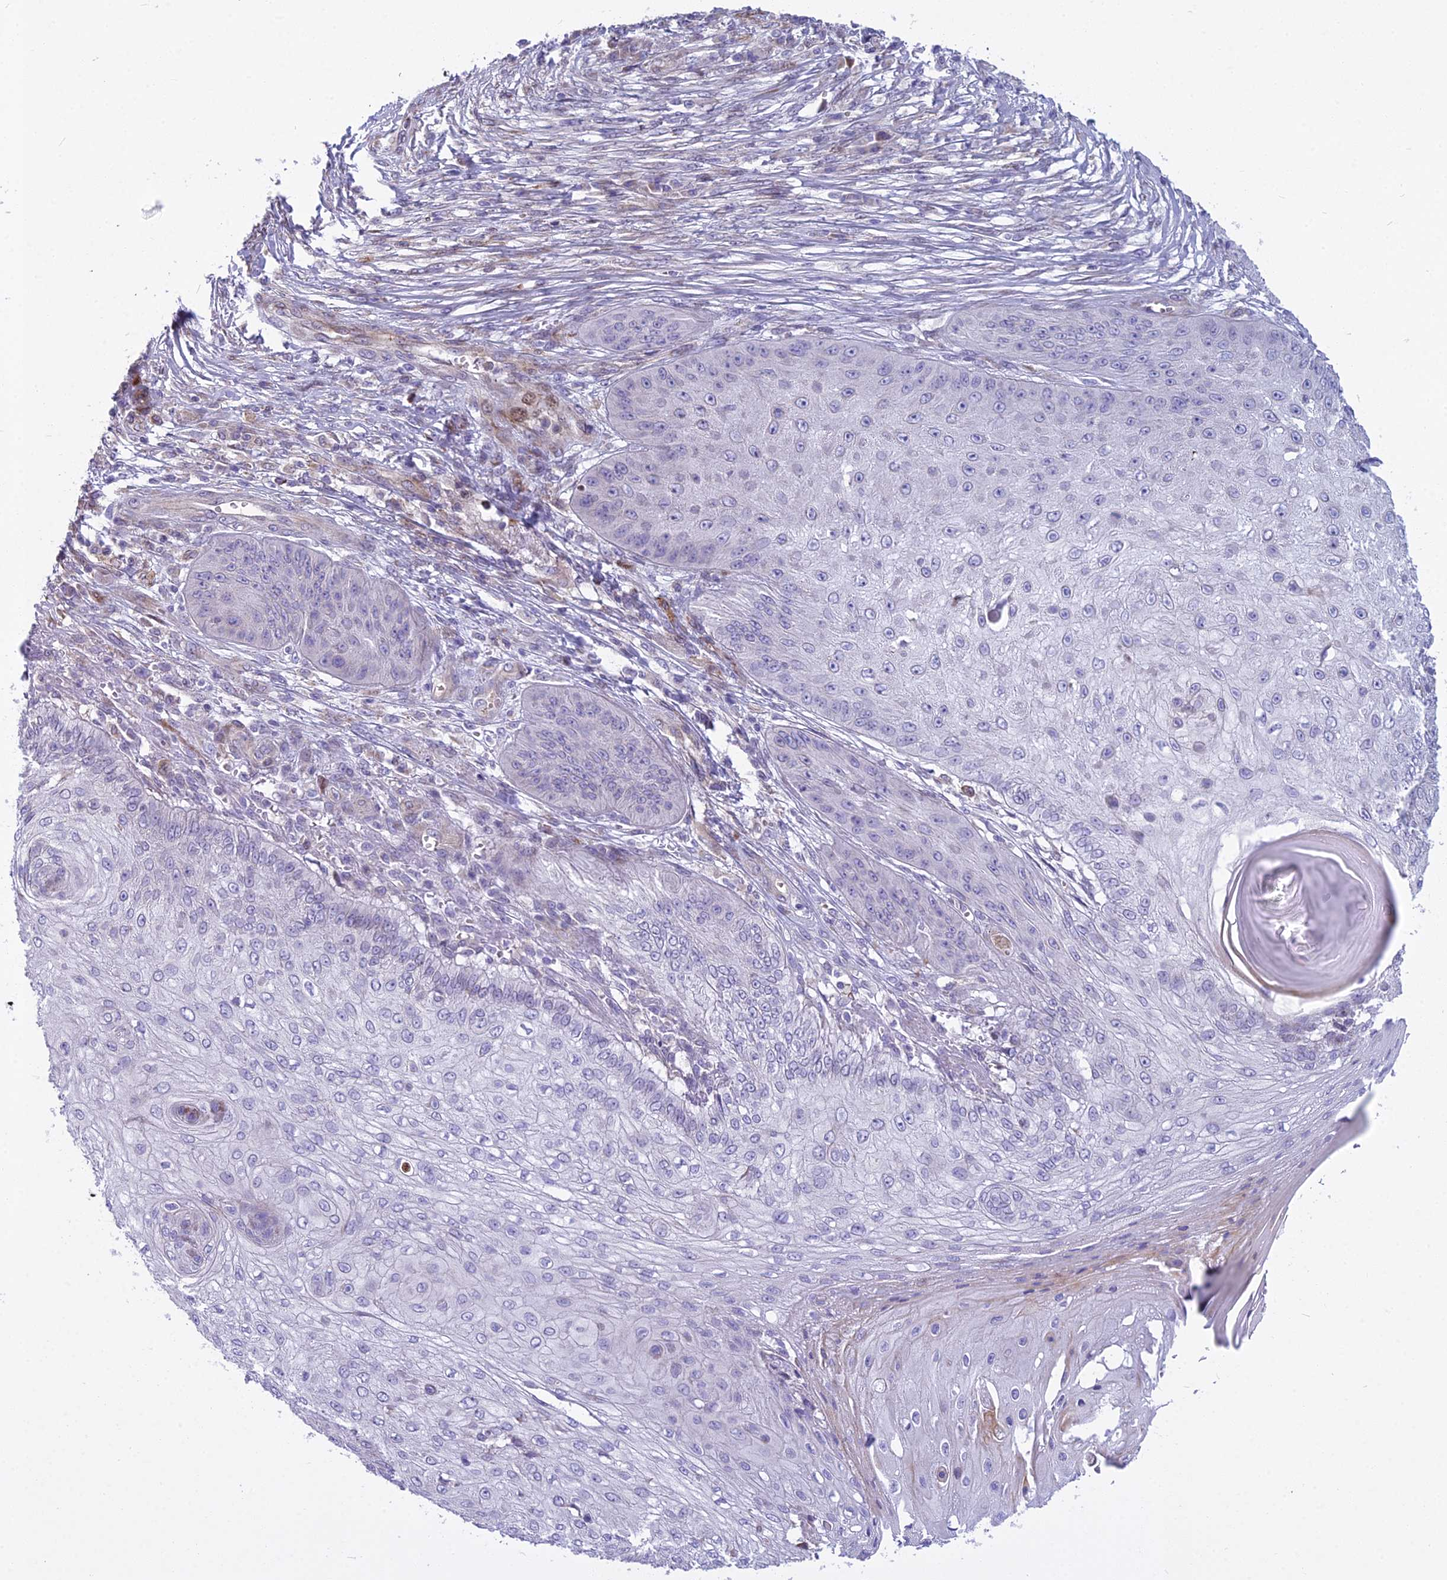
{"staining": {"intensity": "negative", "quantity": "none", "location": "none"}, "tissue": "skin cancer", "cell_type": "Tumor cells", "image_type": "cancer", "snomed": [{"axis": "morphology", "description": "Squamous cell carcinoma, NOS"}, {"axis": "topography", "description": "Skin"}], "caption": "There is no significant positivity in tumor cells of skin cancer. (DAB IHC visualized using brightfield microscopy, high magnification).", "gene": "PCDHB14", "patient": {"sex": "male", "age": 70}}